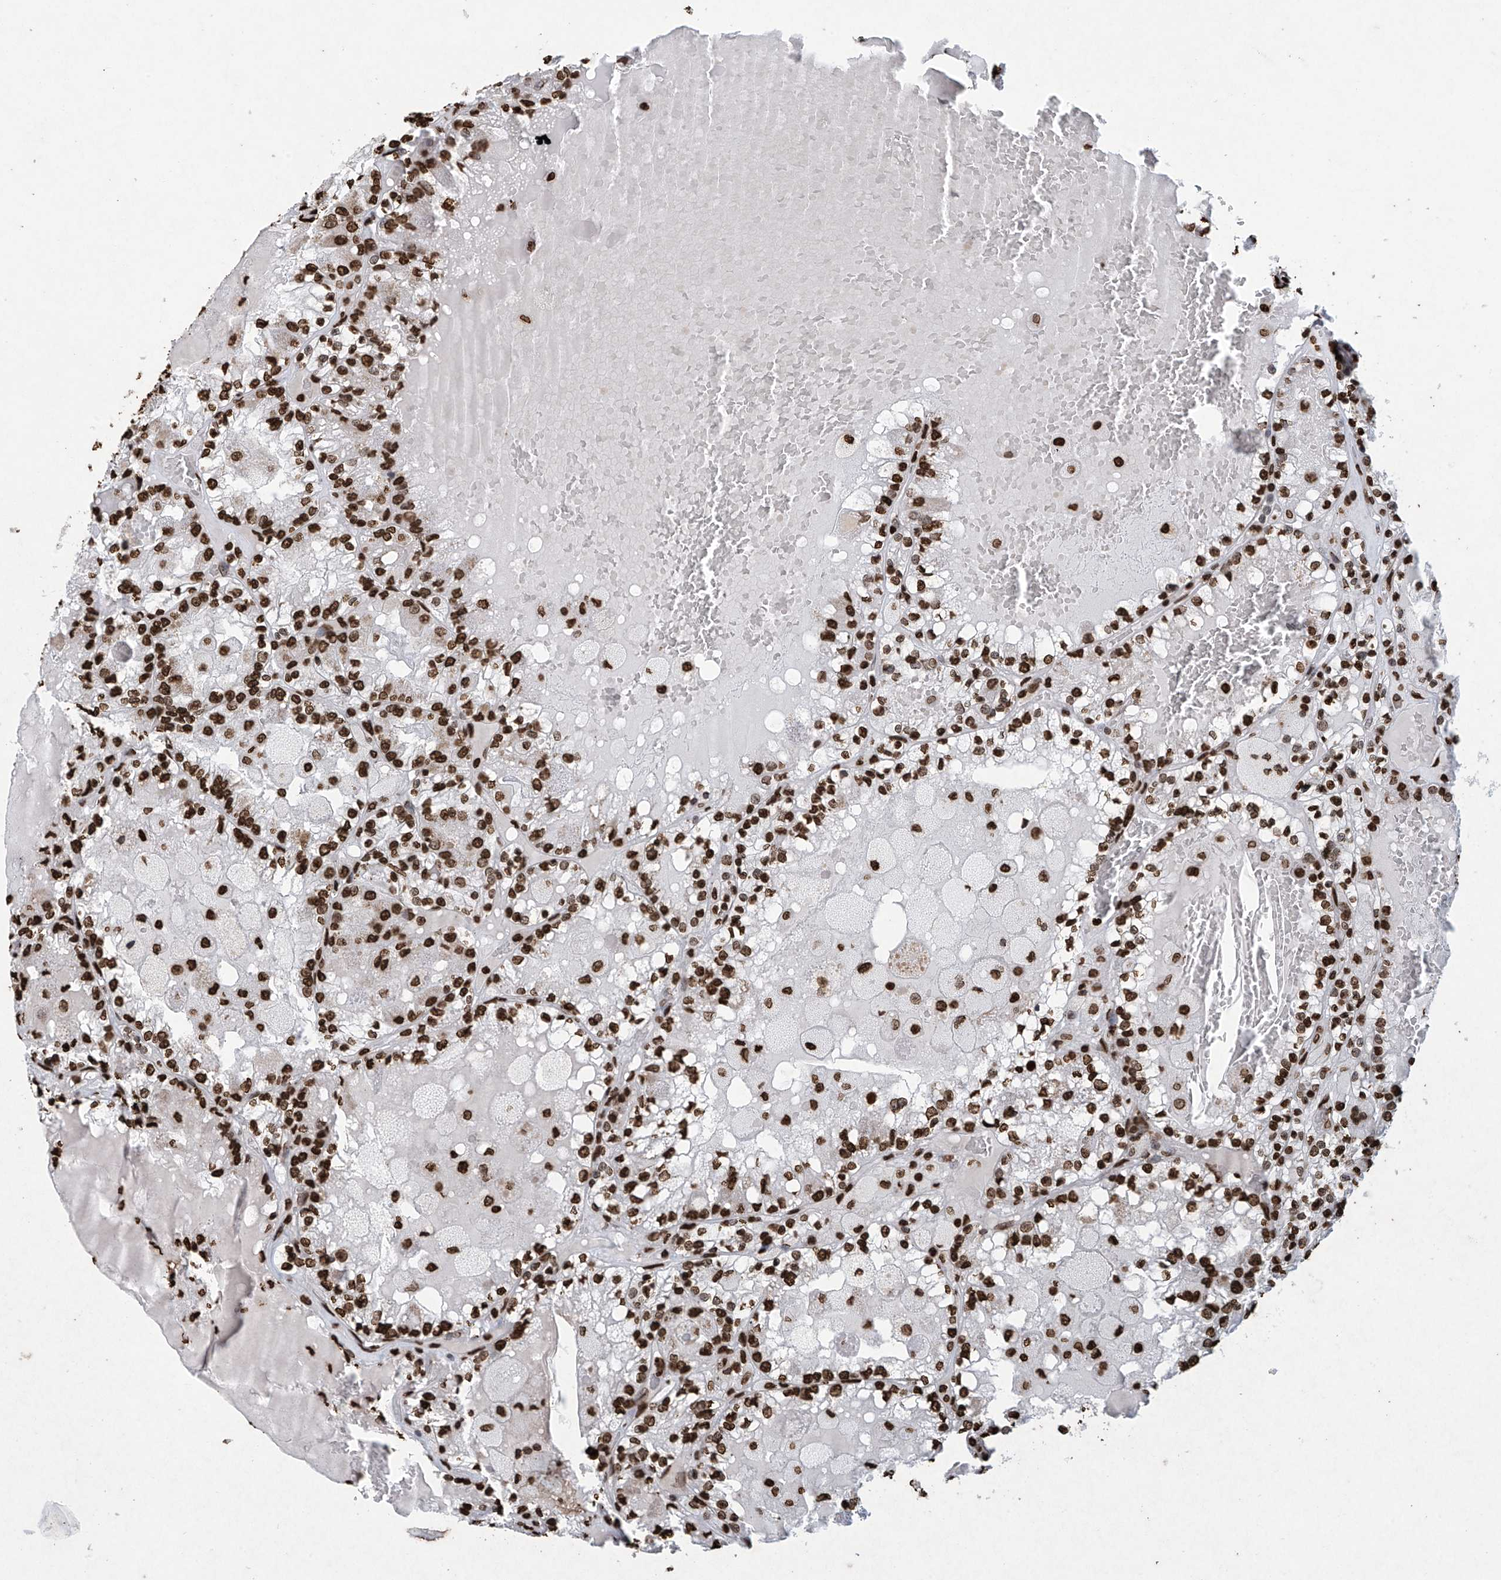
{"staining": {"intensity": "strong", "quantity": ">75%", "location": "nuclear"}, "tissue": "renal cancer", "cell_type": "Tumor cells", "image_type": "cancer", "snomed": [{"axis": "morphology", "description": "Adenocarcinoma, NOS"}, {"axis": "topography", "description": "Kidney"}], "caption": "Protein analysis of renal cancer (adenocarcinoma) tissue demonstrates strong nuclear expression in approximately >75% of tumor cells.", "gene": "H3-3A", "patient": {"sex": "female", "age": 56}}